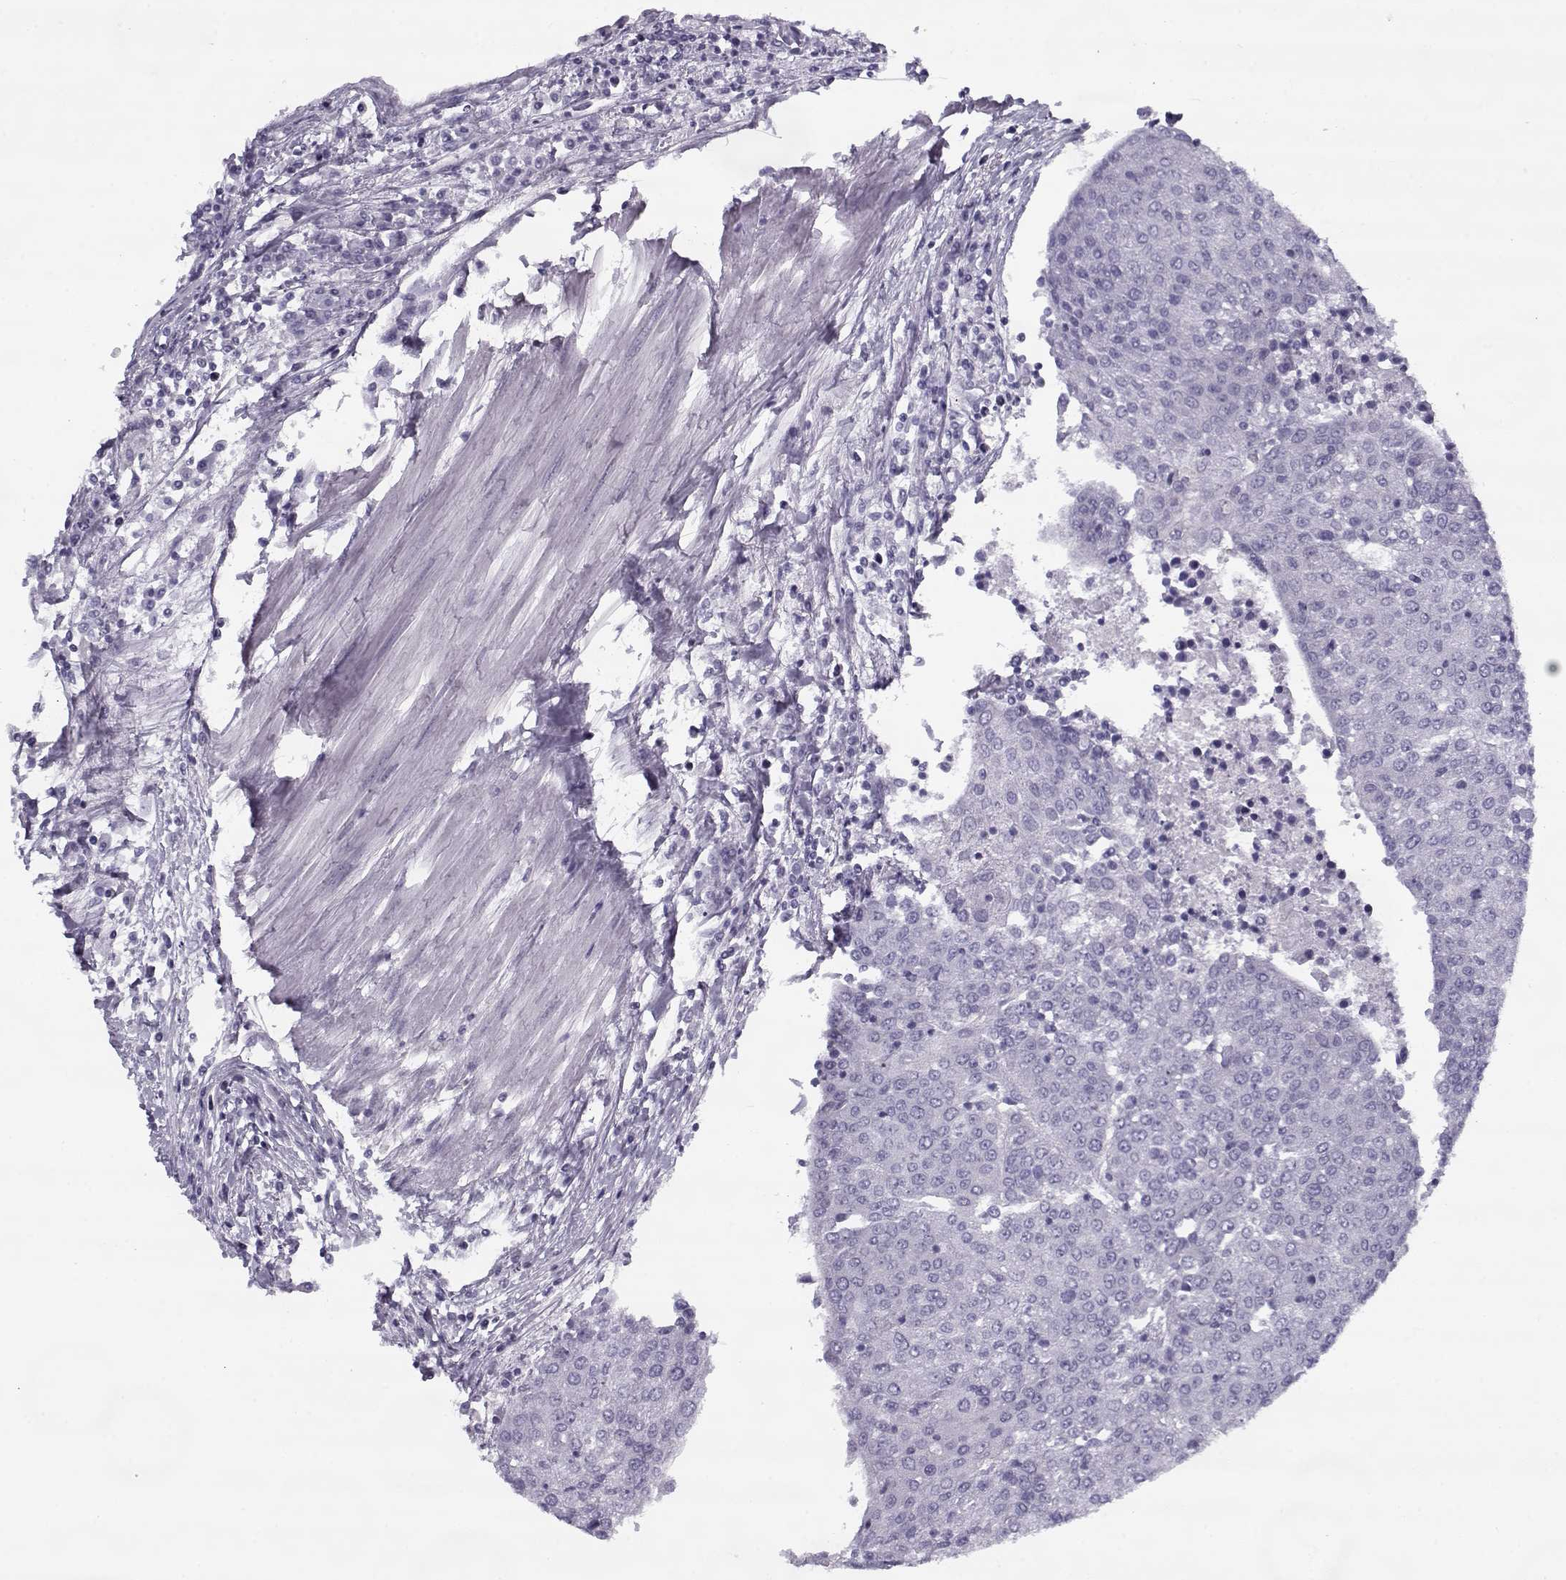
{"staining": {"intensity": "negative", "quantity": "none", "location": "none"}, "tissue": "urothelial cancer", "cell_type": "Tumor cells", "image_type": "cancer", "snomed": [{"axis": "morphology", "description": "Urothelial carcinoma, High grade"}, {"axis": "topography", "description": "Urinary bladder"}], "caption": "Immunohistochemistry of urothelial carcinoma (high-grade) reveals no staining in tumor cells. The staining was performed using DAB to visualize the protein expression in brown, while the nuclei were stained in blue with hematoxylin (Magnification: 20x).", "gene": "PP2D1", "patient": {"sex": "female", "age": 85}}